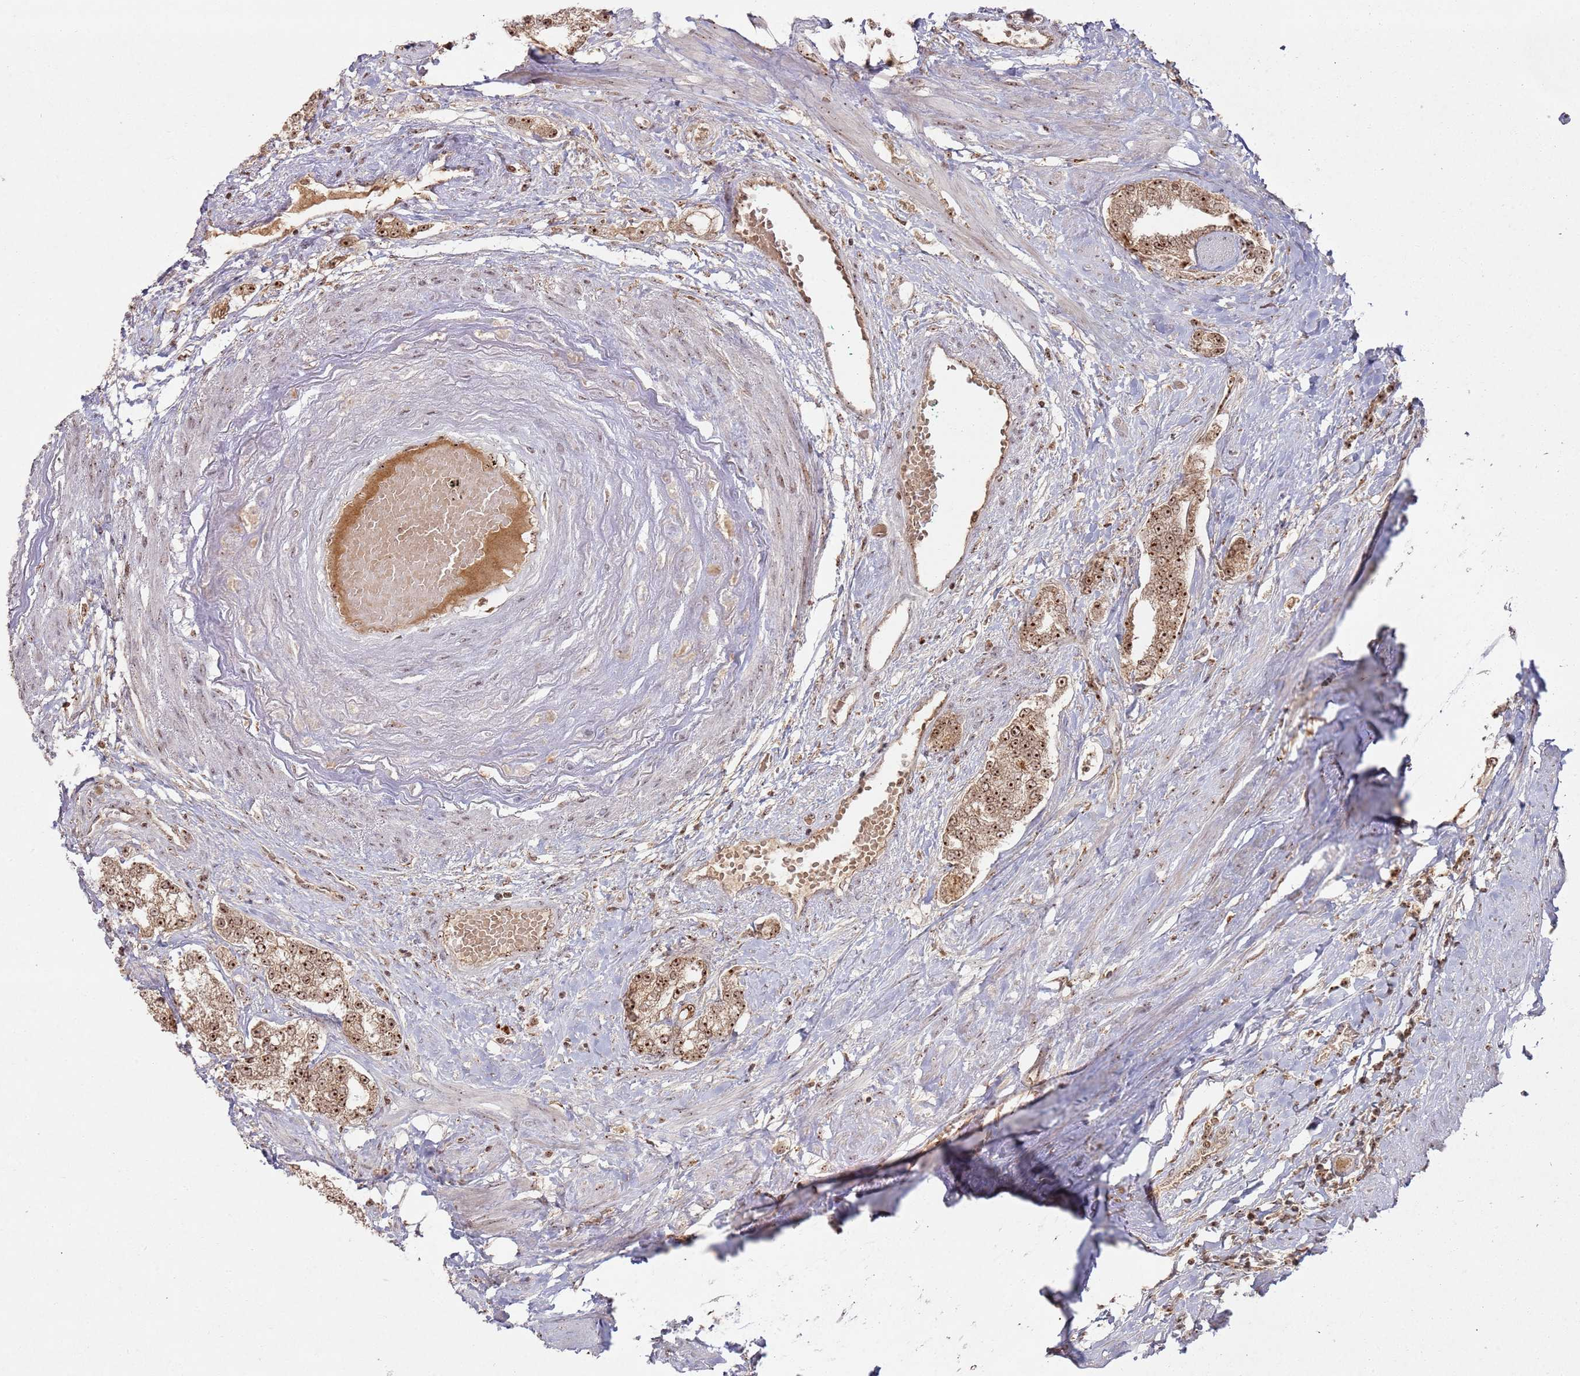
{"staining": {"intensity": "strong", "quantity": ">75%", "location": "nuclear"}, "tissue": "prostate cancer", "cell_type": "Tumor cells", "image_type": "cancer", "snomed": [{"axis": "morphology", "description": "Adenocarcinoma, High grade"}, {"axis": "topography", "description": "Prostate"}], "caption": "Protein expression analysis of human prostate cancer reveals strong nuclear staining in about >75% of tumor cells.", "gene": "UTP11", "patient": {"sex": "male", "age": 64}}